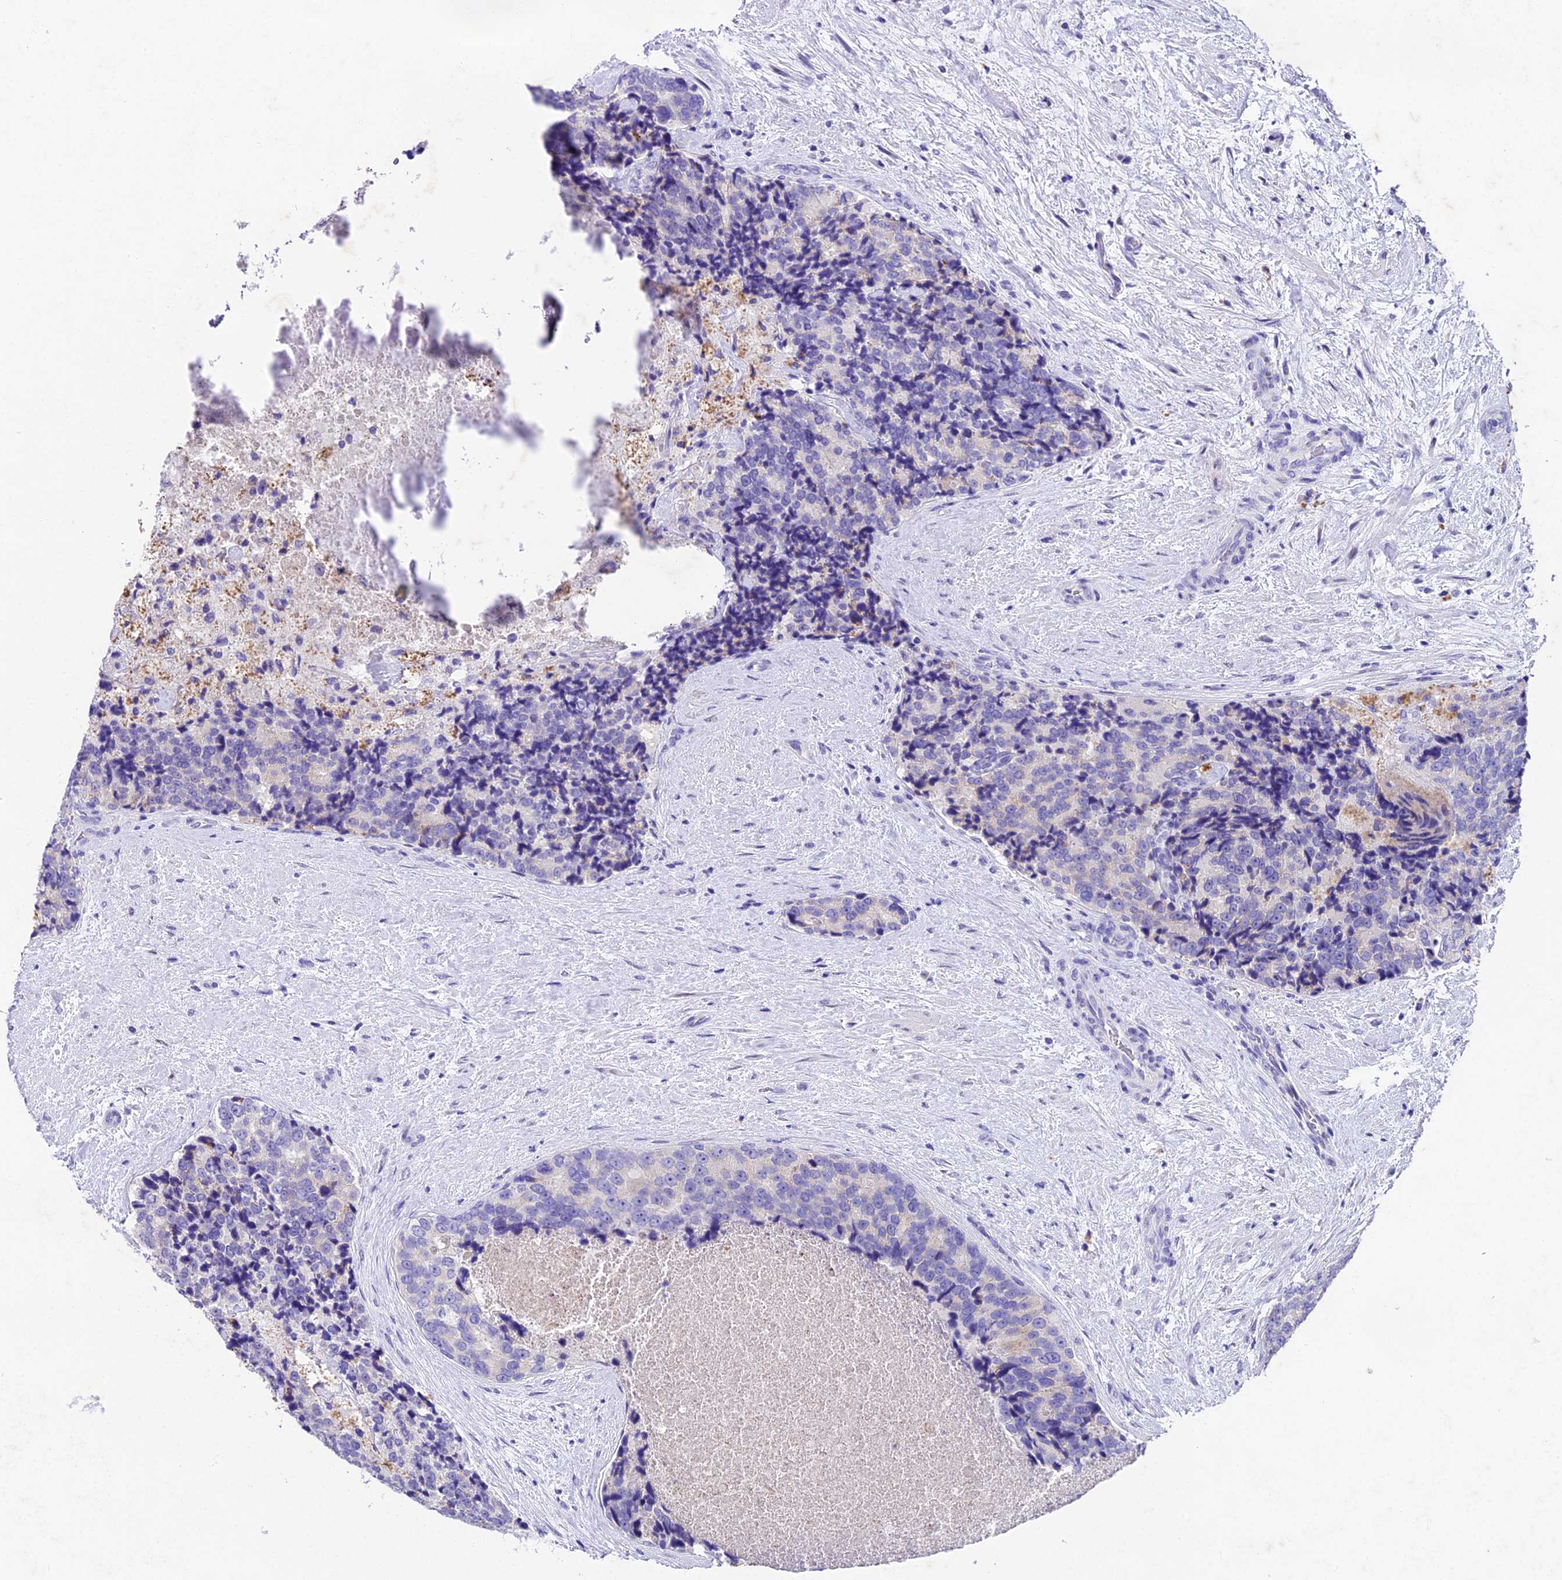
{"staining": {"intensity": "negative", "quantity": "none", "location": "none"}, "tissue": "prostate cancer", "cell_type": "Tumor cells", "image_type": "cancer", "snomed": [{"axis": "morphology", "description": "Adenocarcinoma, High grade"}, {"axis": "topography", "description": "Prostate"}], "caption": "Immunohistochemistry (IHC) photomicrograph of prostate cancer stained for a protein (brown), which shows no positivity in tumor cells.", "gene": "IFT140", "patient": {"sex": "male", "age": 70}}